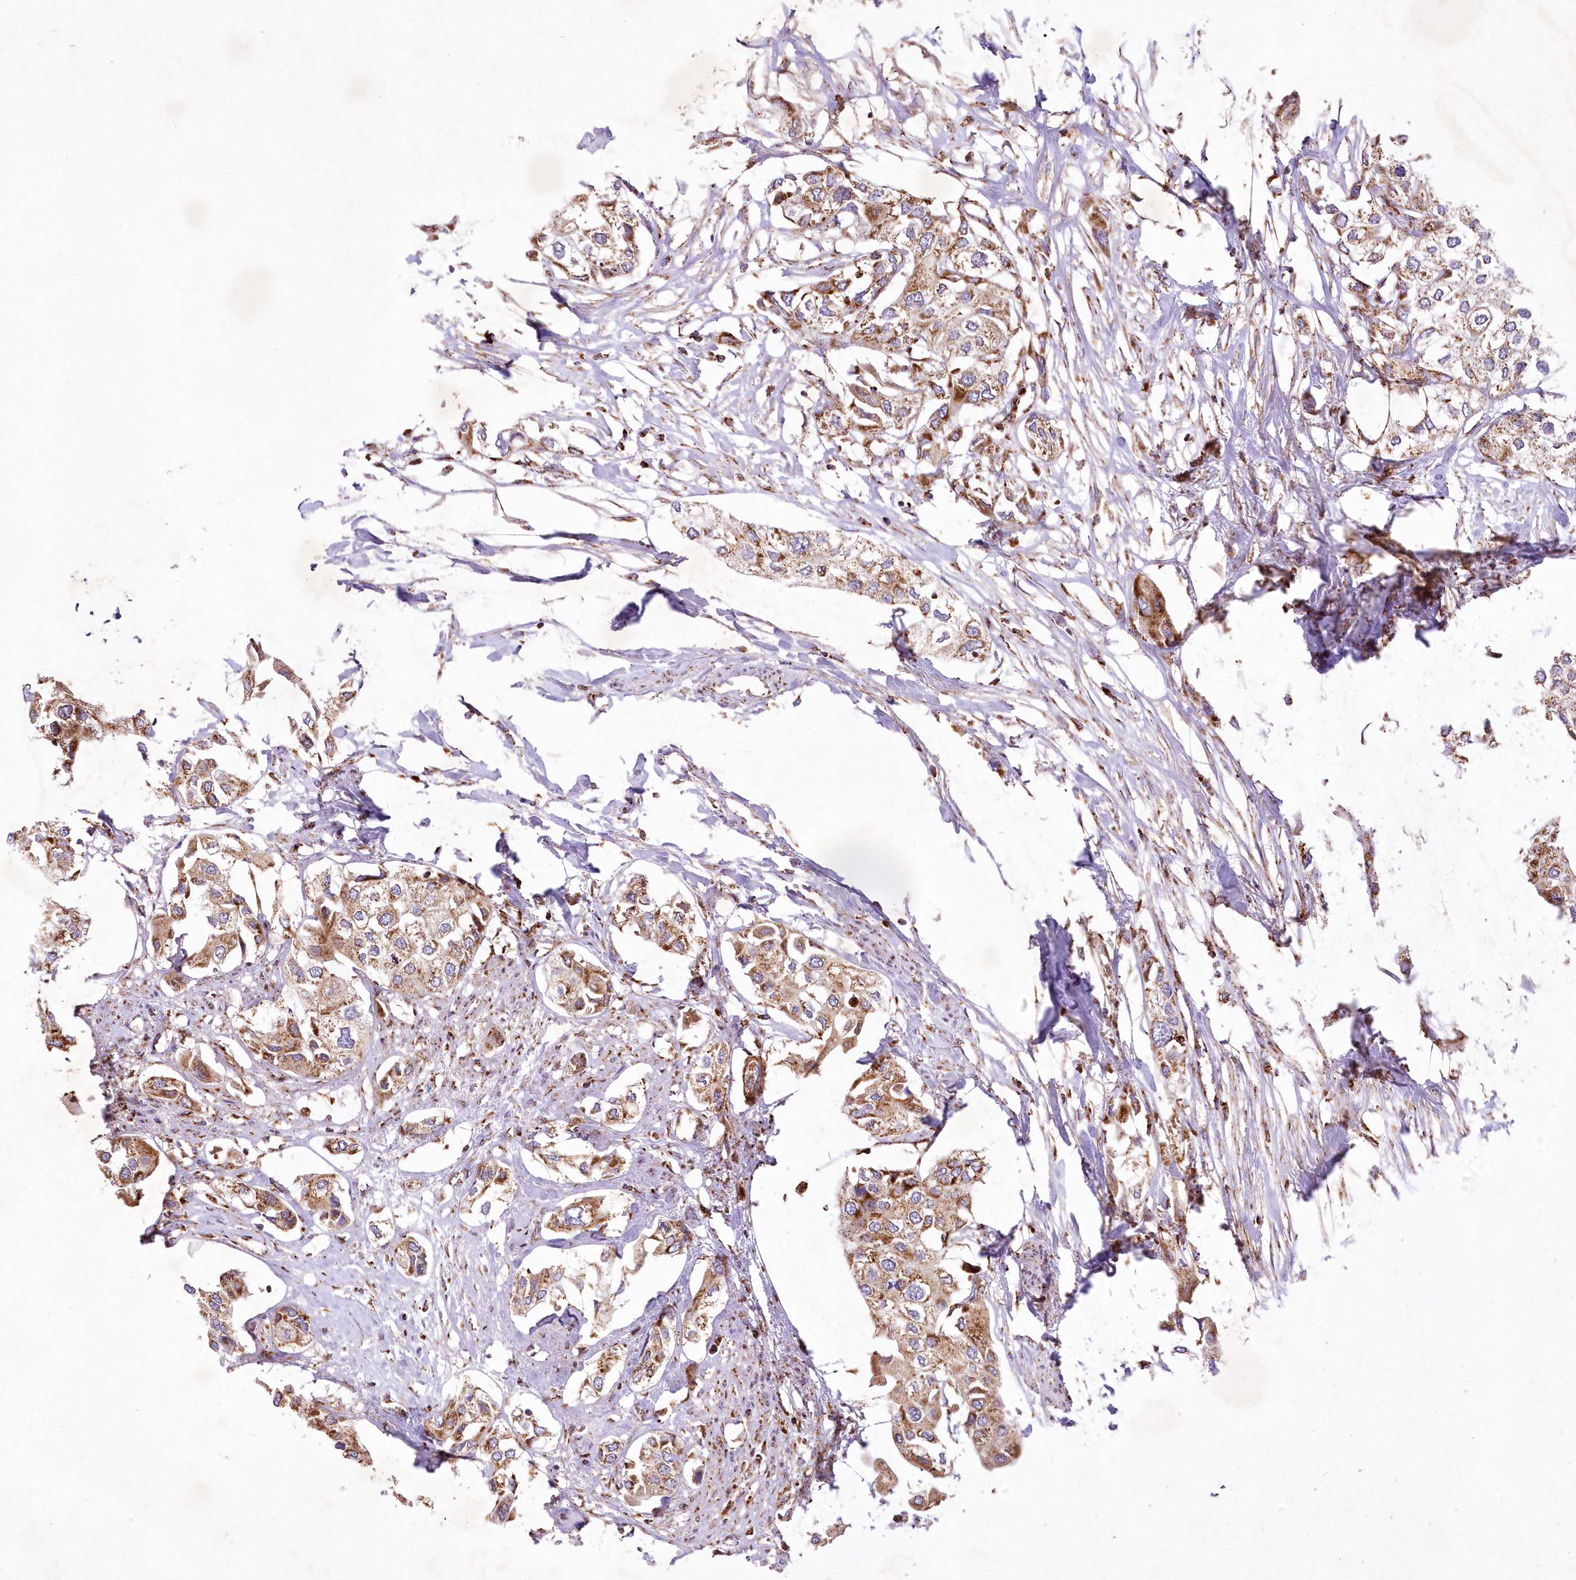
{"staining": {"intensity": "moderate", "quantity": ">75%", "location": "cytoplasmic/membranous"}, "tissue": "urothelial cancer", "cell_type": "Tumor cells", "image_type": "cancer", "snomed": [{"axis": "morphology", "description": "Urothelial carcinoma, High grade"}, {"axis": "topography", "description": "Urinary bladder"}], "caption": "Moderate cytoplasmic/membranous staining for a protein is seen in about >75% of tumor cells of urothelial cancer using IHC.", "gene": "ASNSD1", "patient": {"sex": "male", "age": 64}}